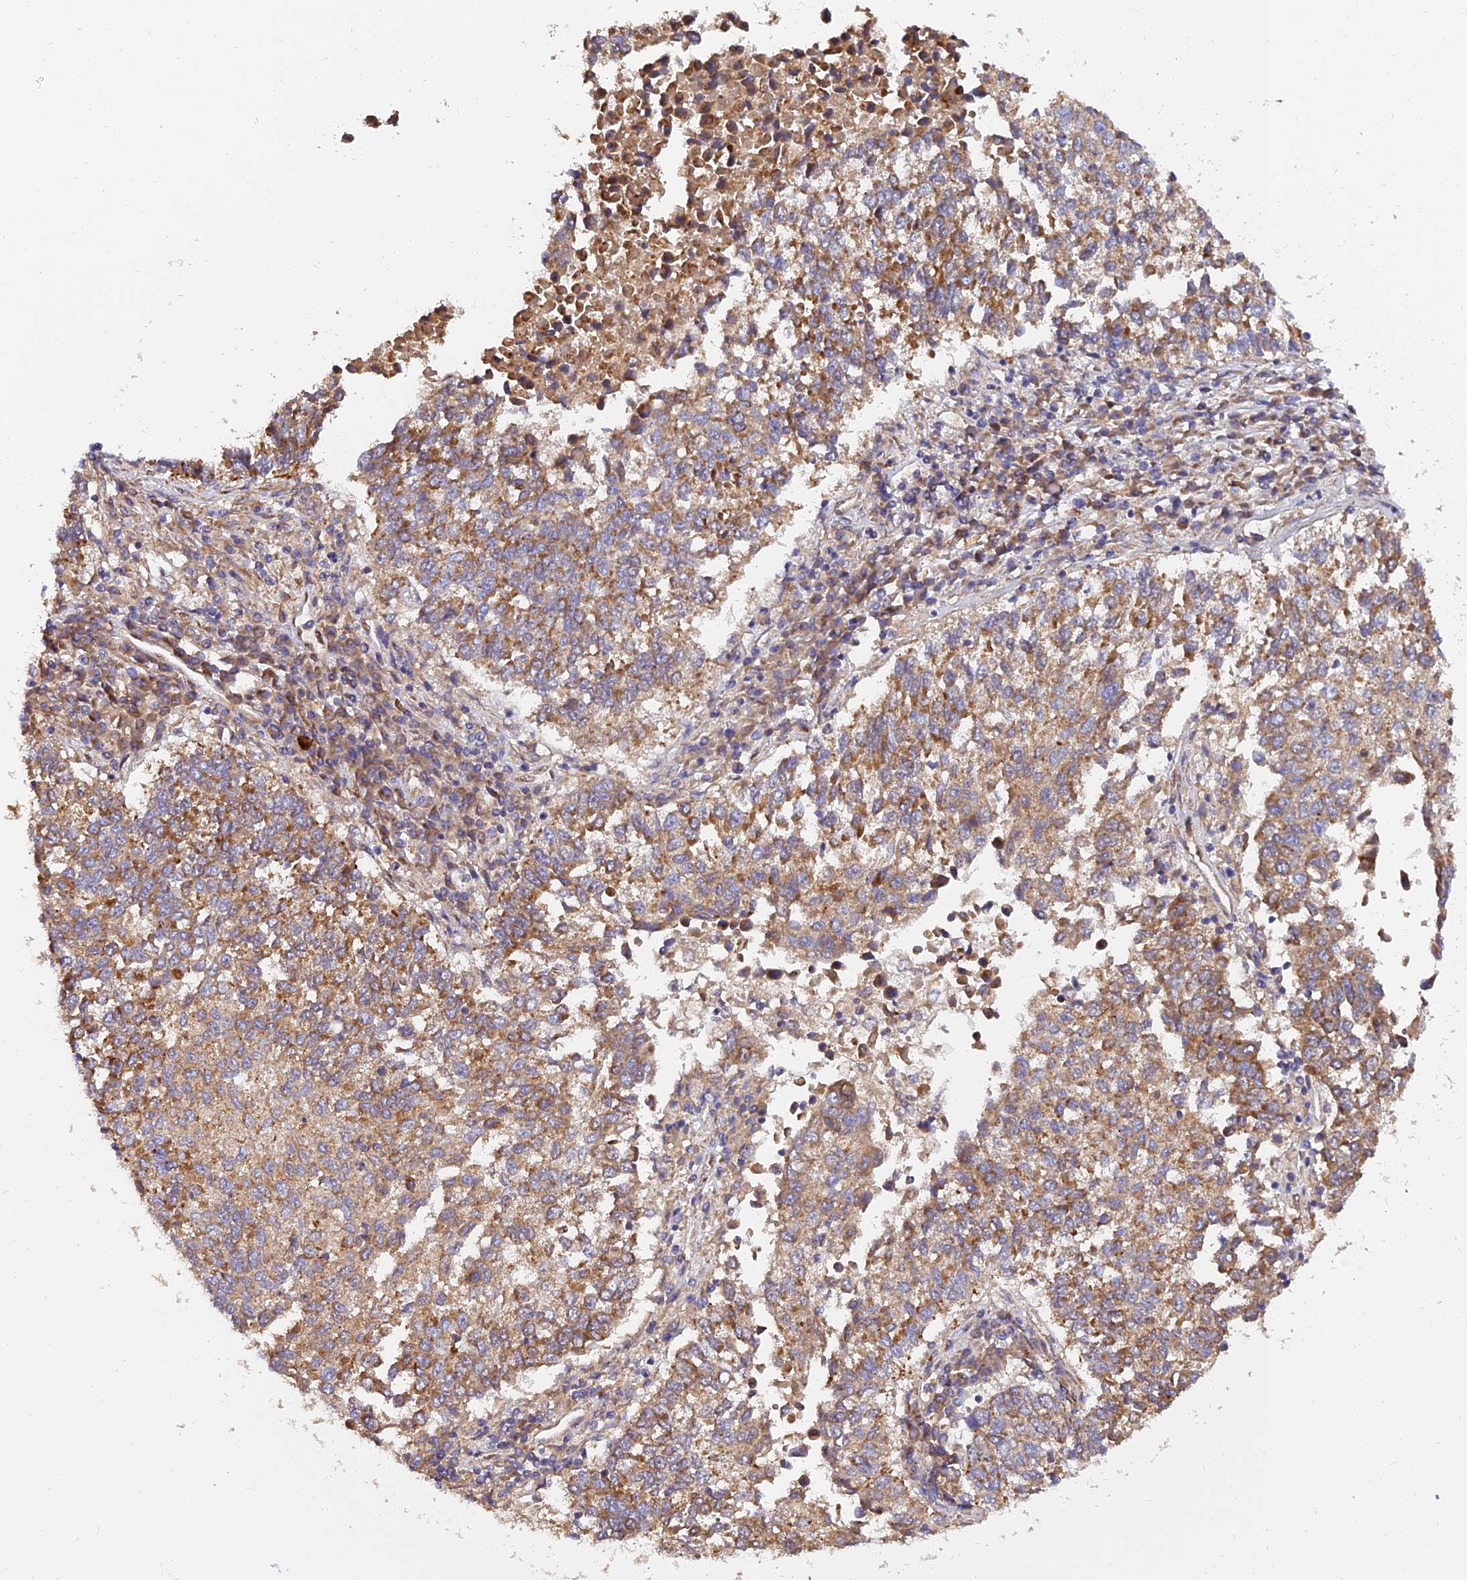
{"staining": {"intensity": "moderate", "quantity": ">75%", "location": "cytoplasmic/membranous"}, "tissue": "lung cancer", "cell_type": "Tumor cells", "image_type": "cancer", "snomed": [{"axis": "morphology", "description": "Squamous cell carcinoma, NOS"}, {"axis": "topography", "description": "Lung"}], "caption": "Lung squamous cell carcinoma was stained to show a protein in brown. There is medium levels of moderate cytoplasmic/membranous positivity in about >75% of tumor cells.", "gene": "PODNL1", "patient": {"sex": "male", "age": 73}}